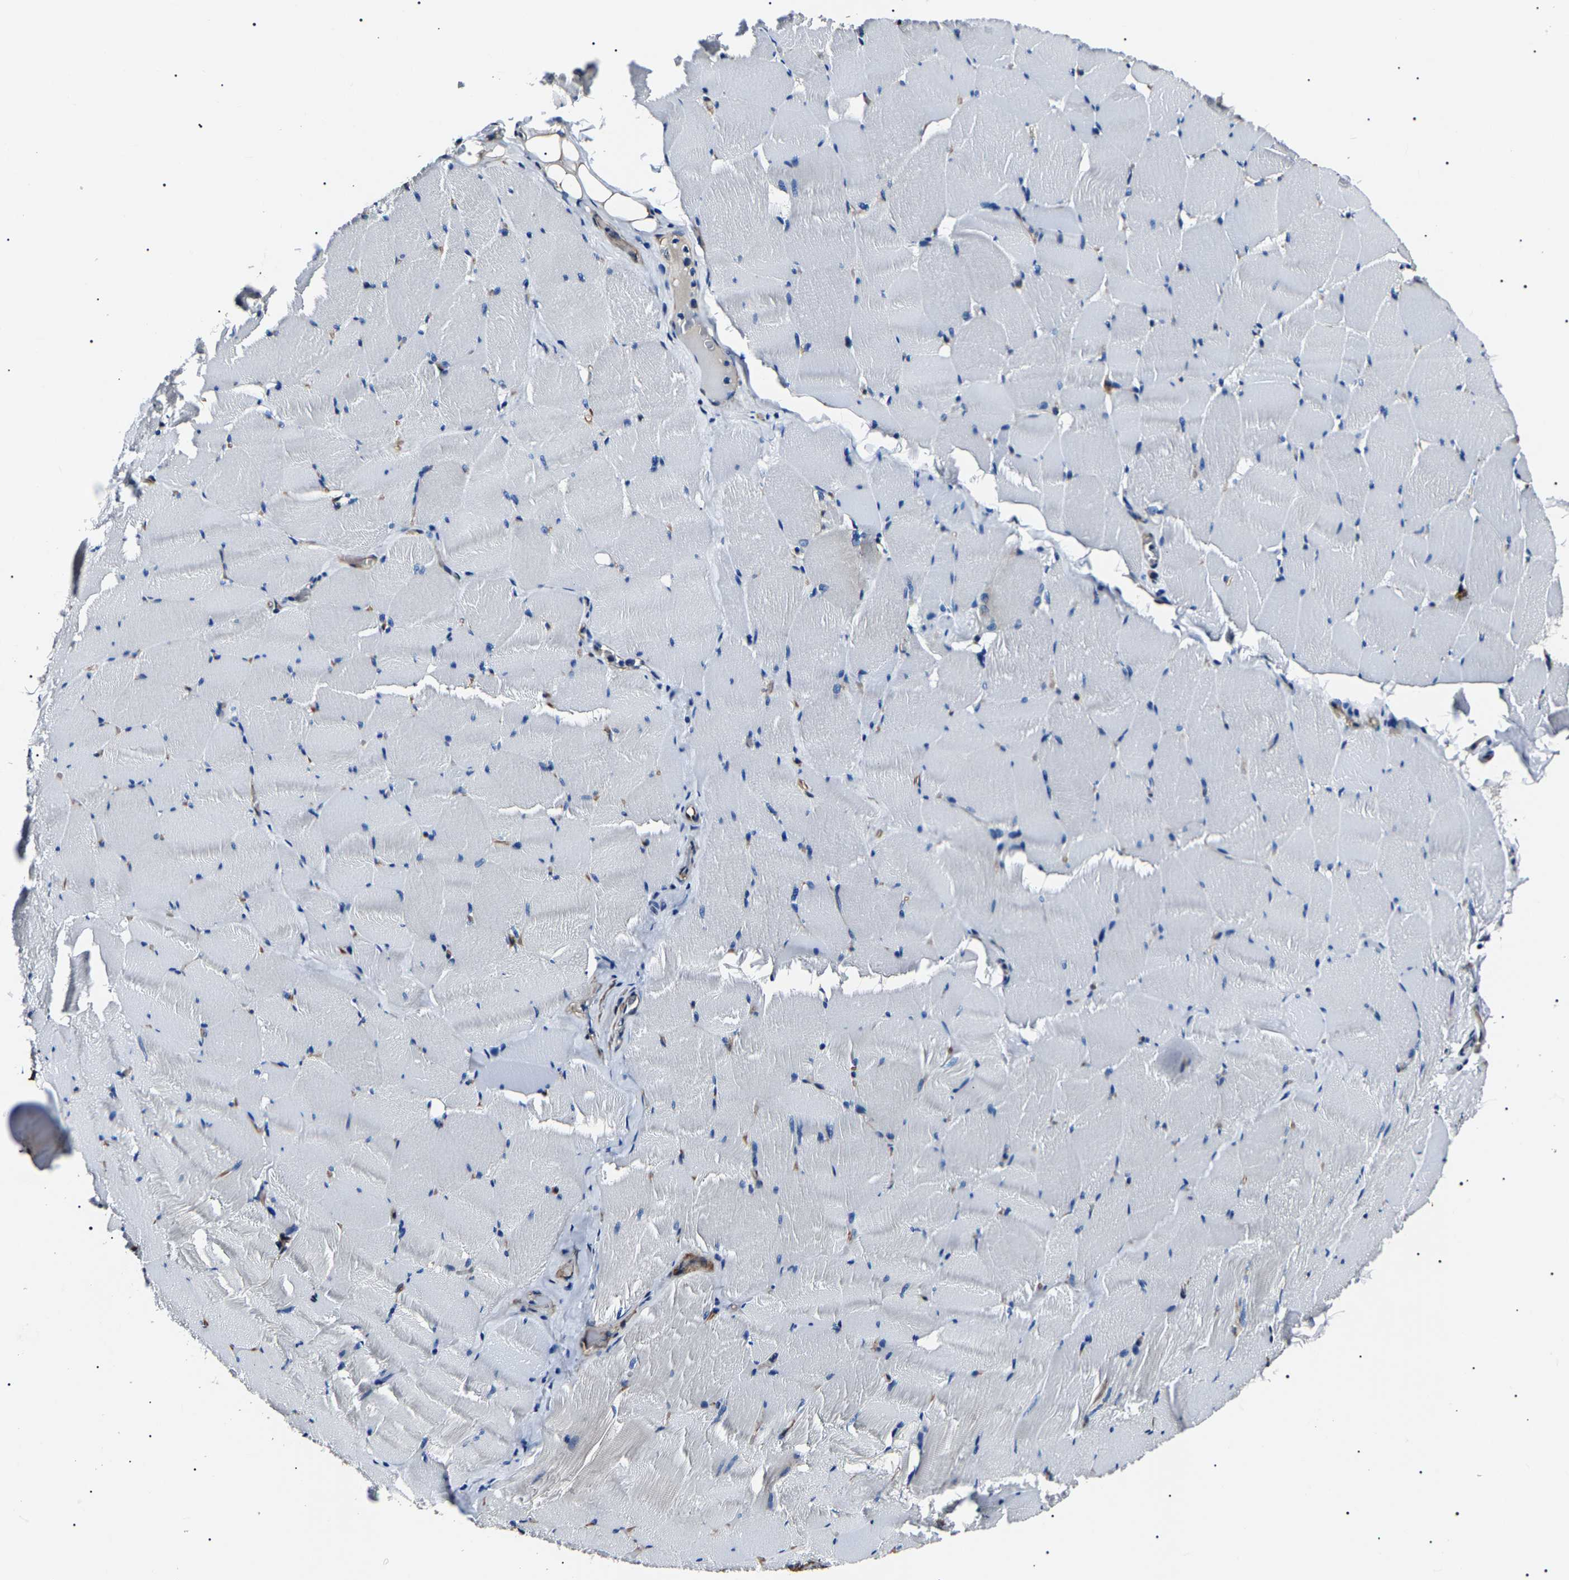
{"staining": {"intensity": "negative", "quantity": "none", "location": "none"}, "tissue": "skeletal muscle", "cell_type": "Myocytes", "image_type": "normal", "snomed": [{"axis": "morphology", "description": "Normal tissue, NOS"}, {"axis": "topography", "description": "Skeletal muscle"}], "caption": "Protein analysis of normal skeletal muscle displays no significant positivity in myocytes.", "gene": "KLHL42", "patient": {"sex": "male", "age": 62}}